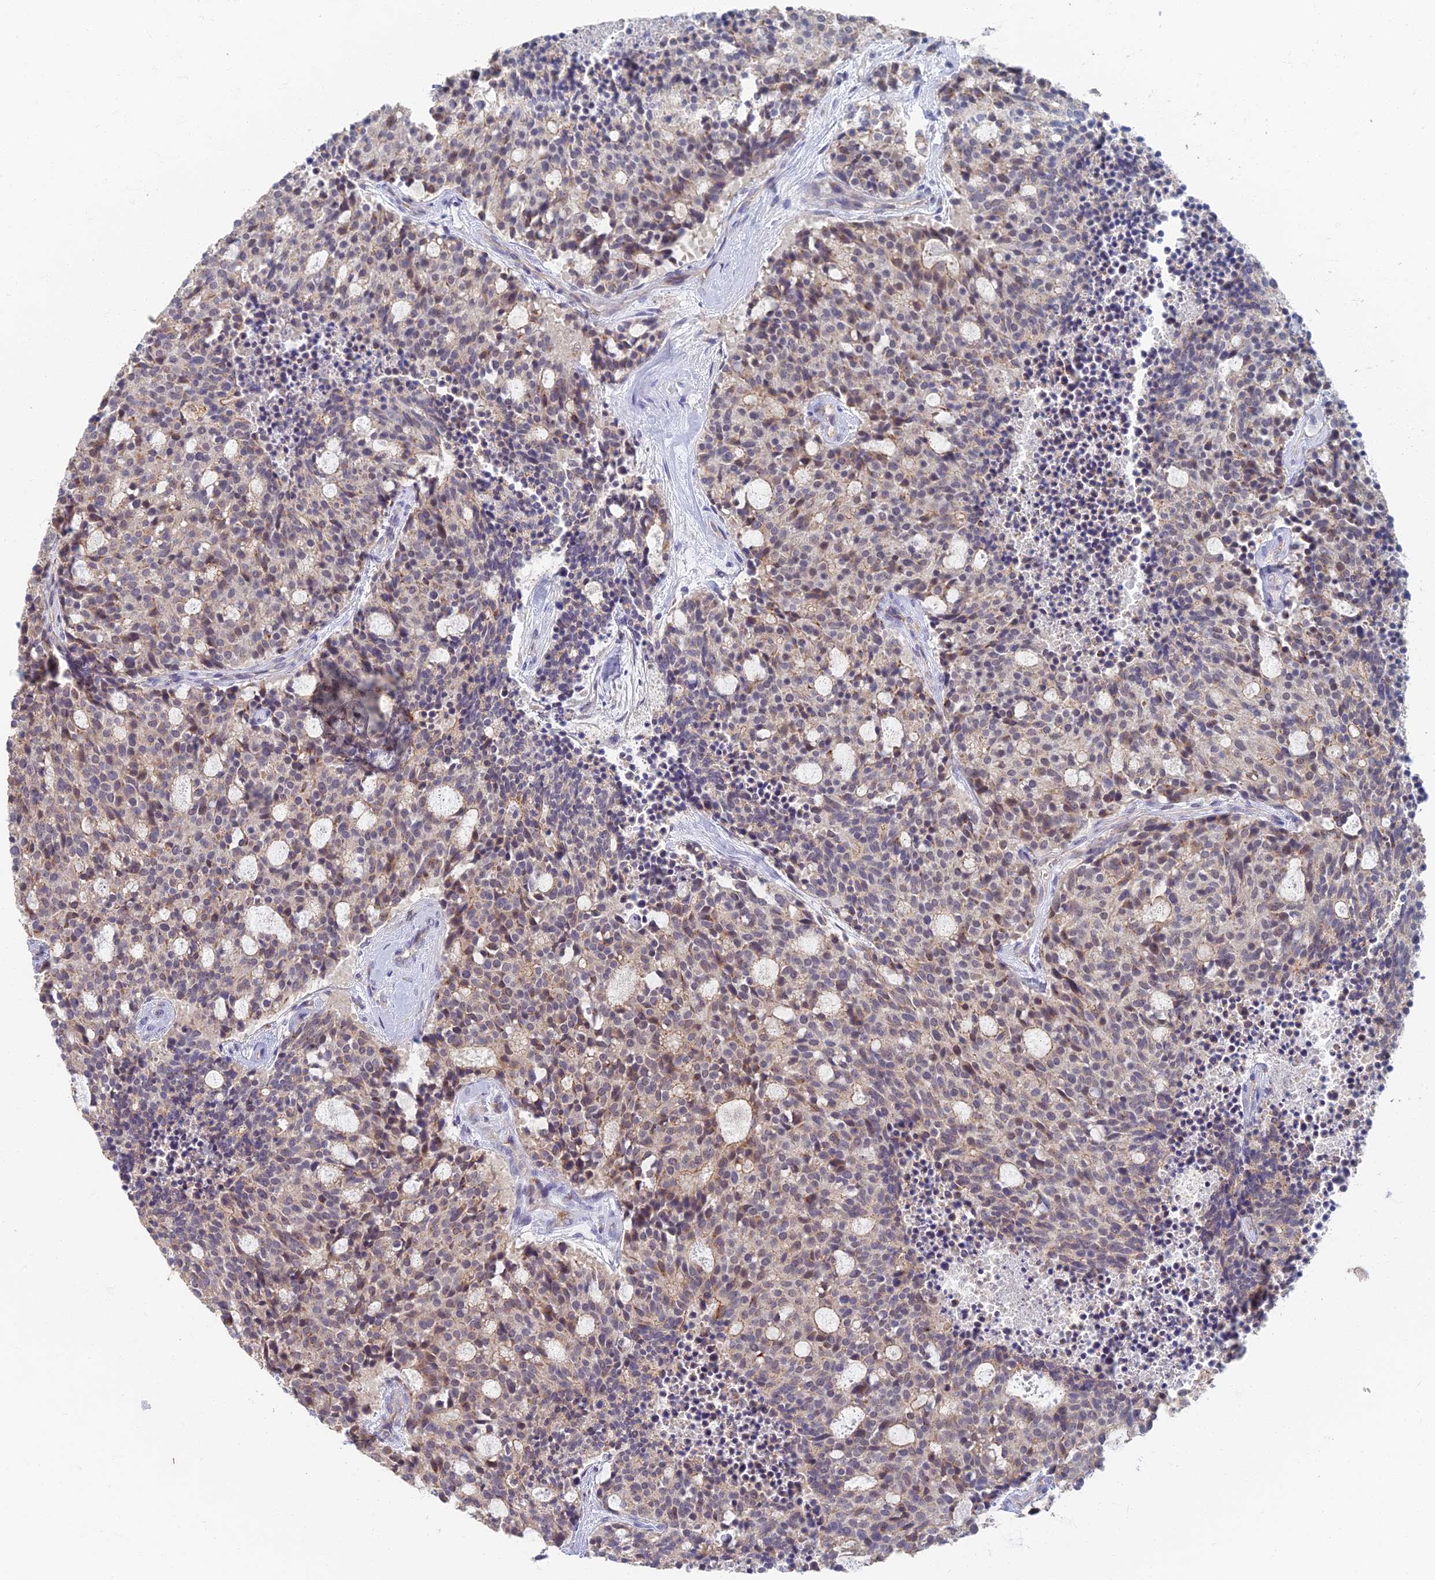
{"staining": {"intensity": "negative", "quantity": "none", "location": "none"}, "tissue": "carcinoid", "cell_type": "Tumor cells", "image_type": "cancer", "snomed": [{"axis": "morphology", "description": "Carcinoid, malignant, NOS"}, {"axis": "topography", "description": "Pancreas"}], "caption": "Tumor cells show no significant protein staining in carcinoid (malignant).", "gene": "GPATCH1", "patient": {"sex": "female", "age": 54}}